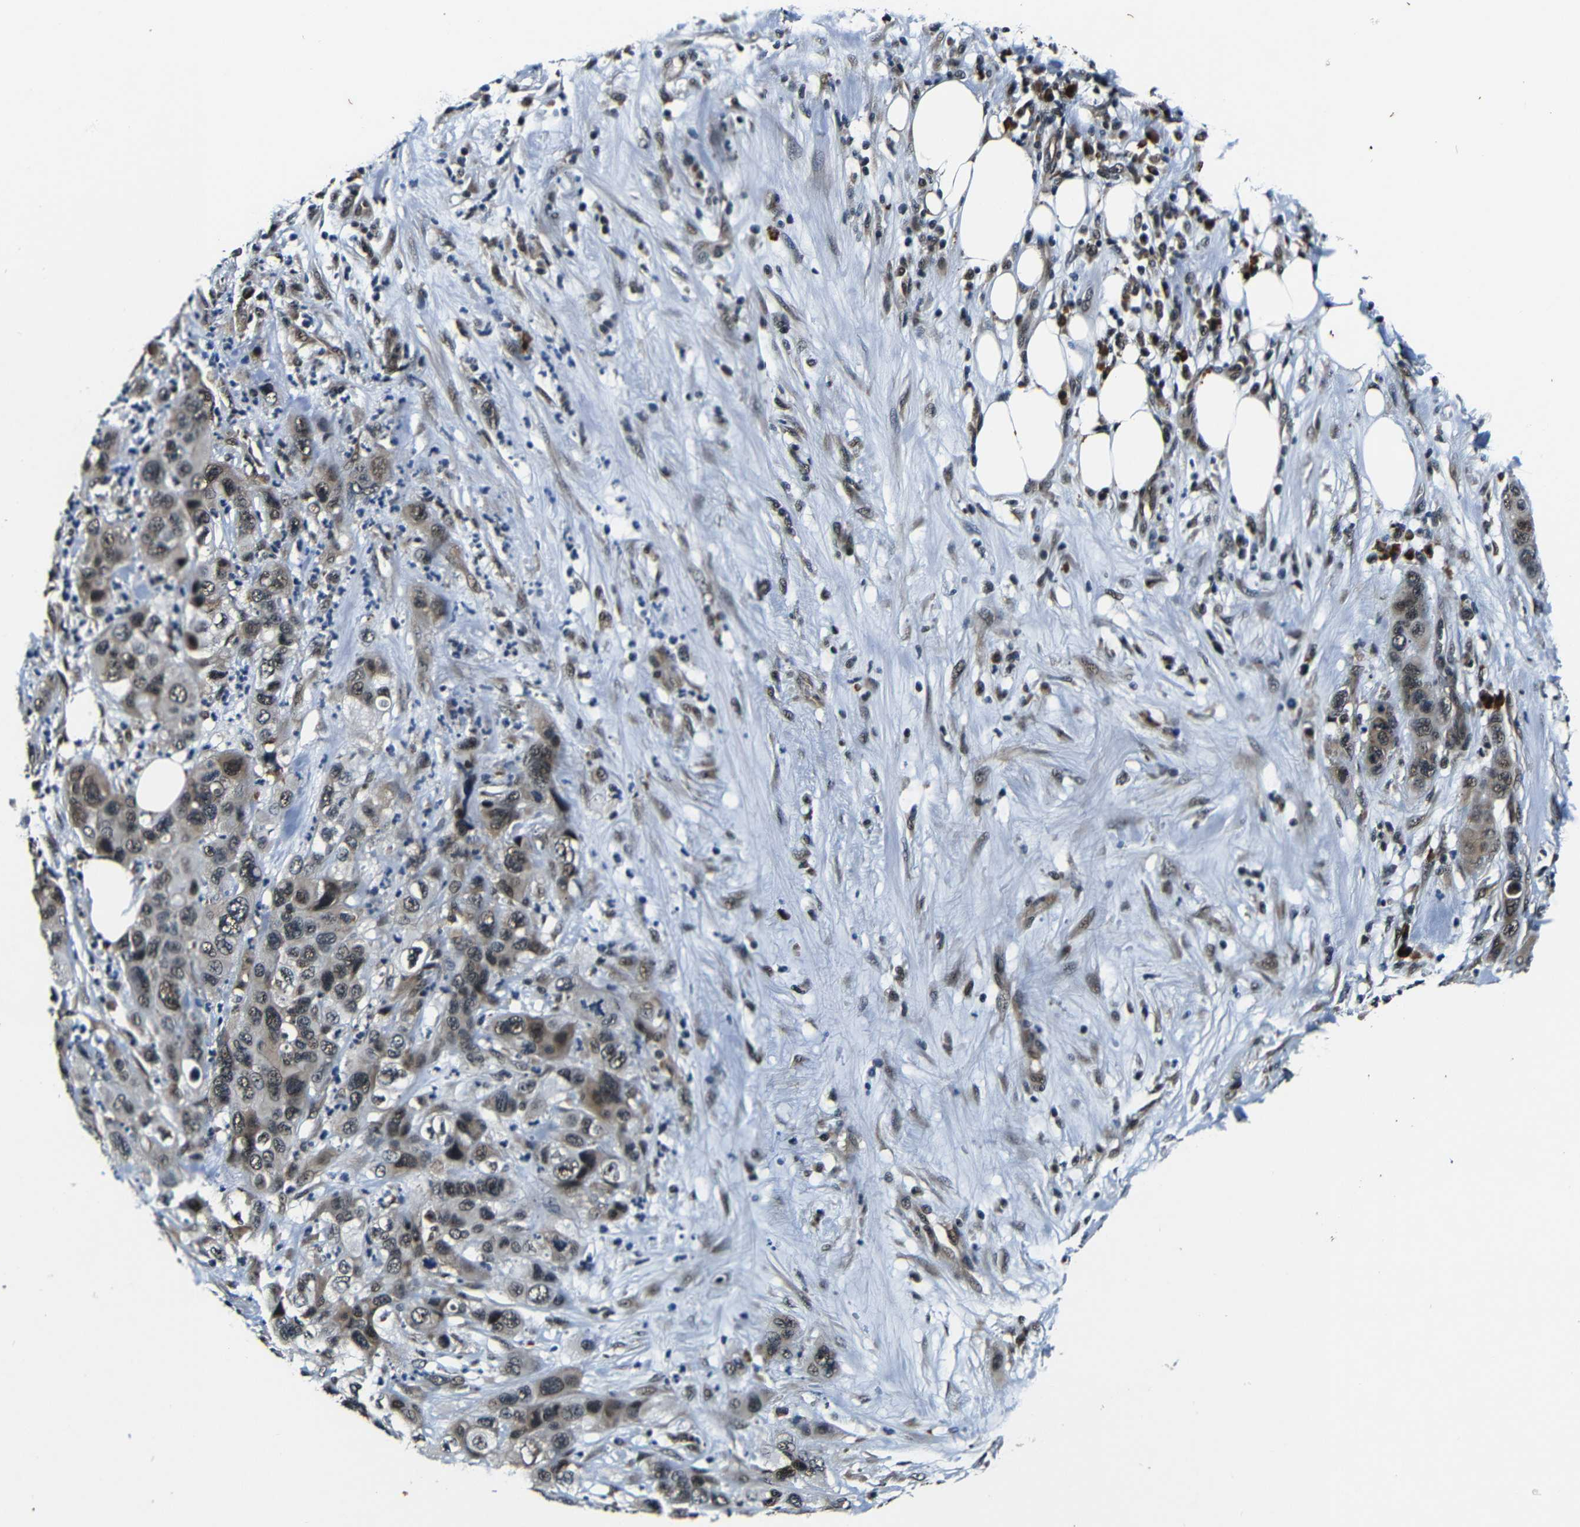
{"staining": {"intensity": "moderate", "quantity": ">75%", "location": "cytoplasmic/membranous,nuclear"}, "tissue": "pancreatic cancer", "cell_type": "Tumor cells", "image_type": "cancer", "snomed": [{"axis": "morphology", "description": "Adenocarcinoma, NOS"}, {"axis": "topography", "description": "Pancreas"}], "caption": "Pancreatic adenocarcinoma was stained to show a protein in brown. There is medium levels of moderate cytoplasmic/membranous and nuclear expression in about >75% of tumor cells.", "gene": "FOXD4", "patient": {"sex": "female", "age": 71}}